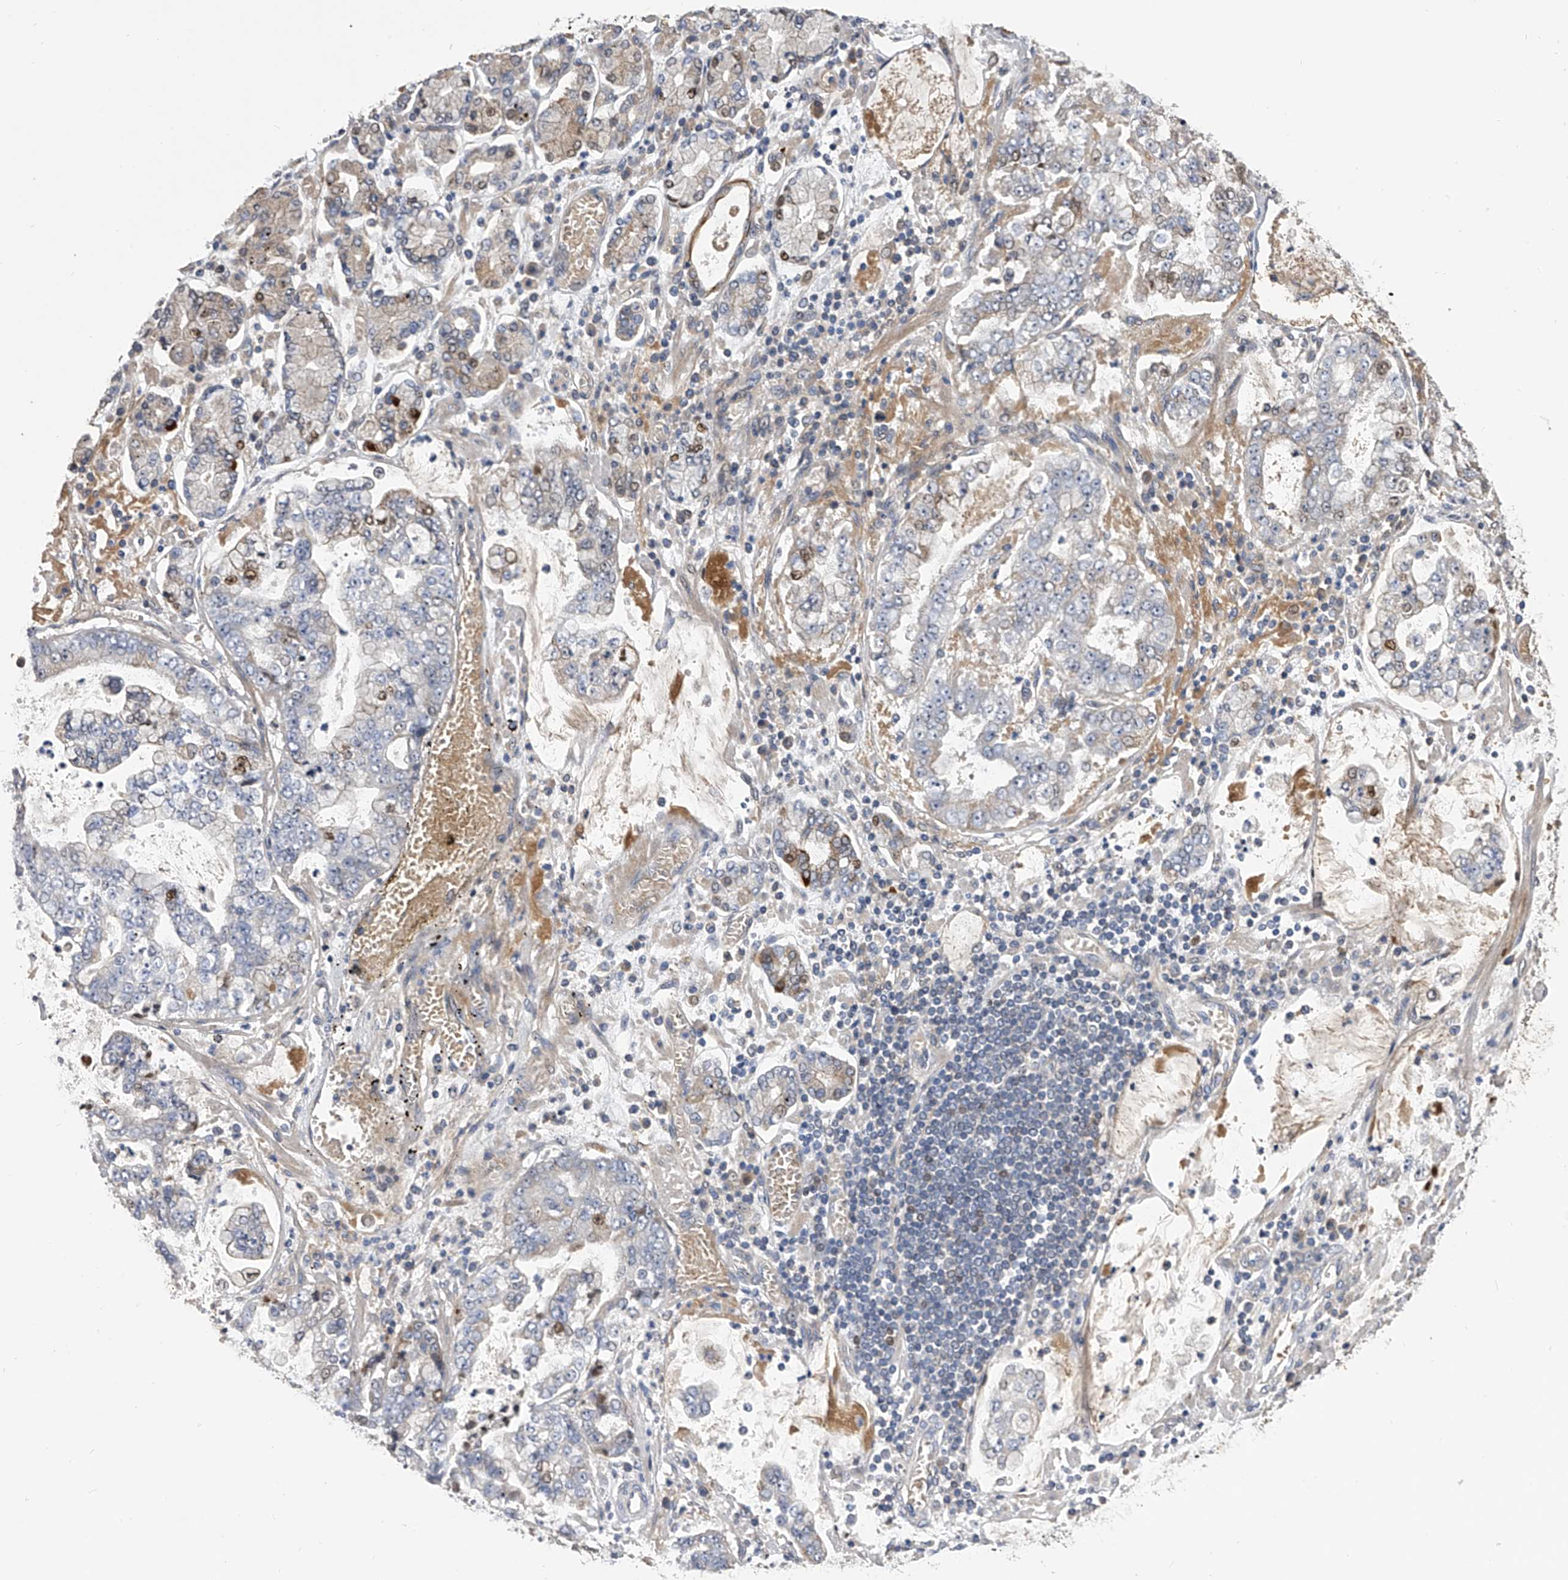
{"staining": {"intensity": "weak", "quantity": "<25%", "location": "cytoplasmic/membranous"}, "tissue": "stomach cancer", "cell_type": "Tumor cells", "image_type": "cancer", "snomed": [{"axis": "morphology", "description": "Adenocarcinoma, NOS"}, {"axis": "topography", "description": "Stomach"}], "caption": "Image shows no significant protein positivity in tumor cells of stomach adenocarcinoma. Brightfield microscopy of immunohistochemistry stained with DAB (3,3'-diaminobenzidine) (brown) and hematoxylin (blue), captured at high magnification.", "gene": "MDN1", "patient": {"sex": "male", "age": 76}}